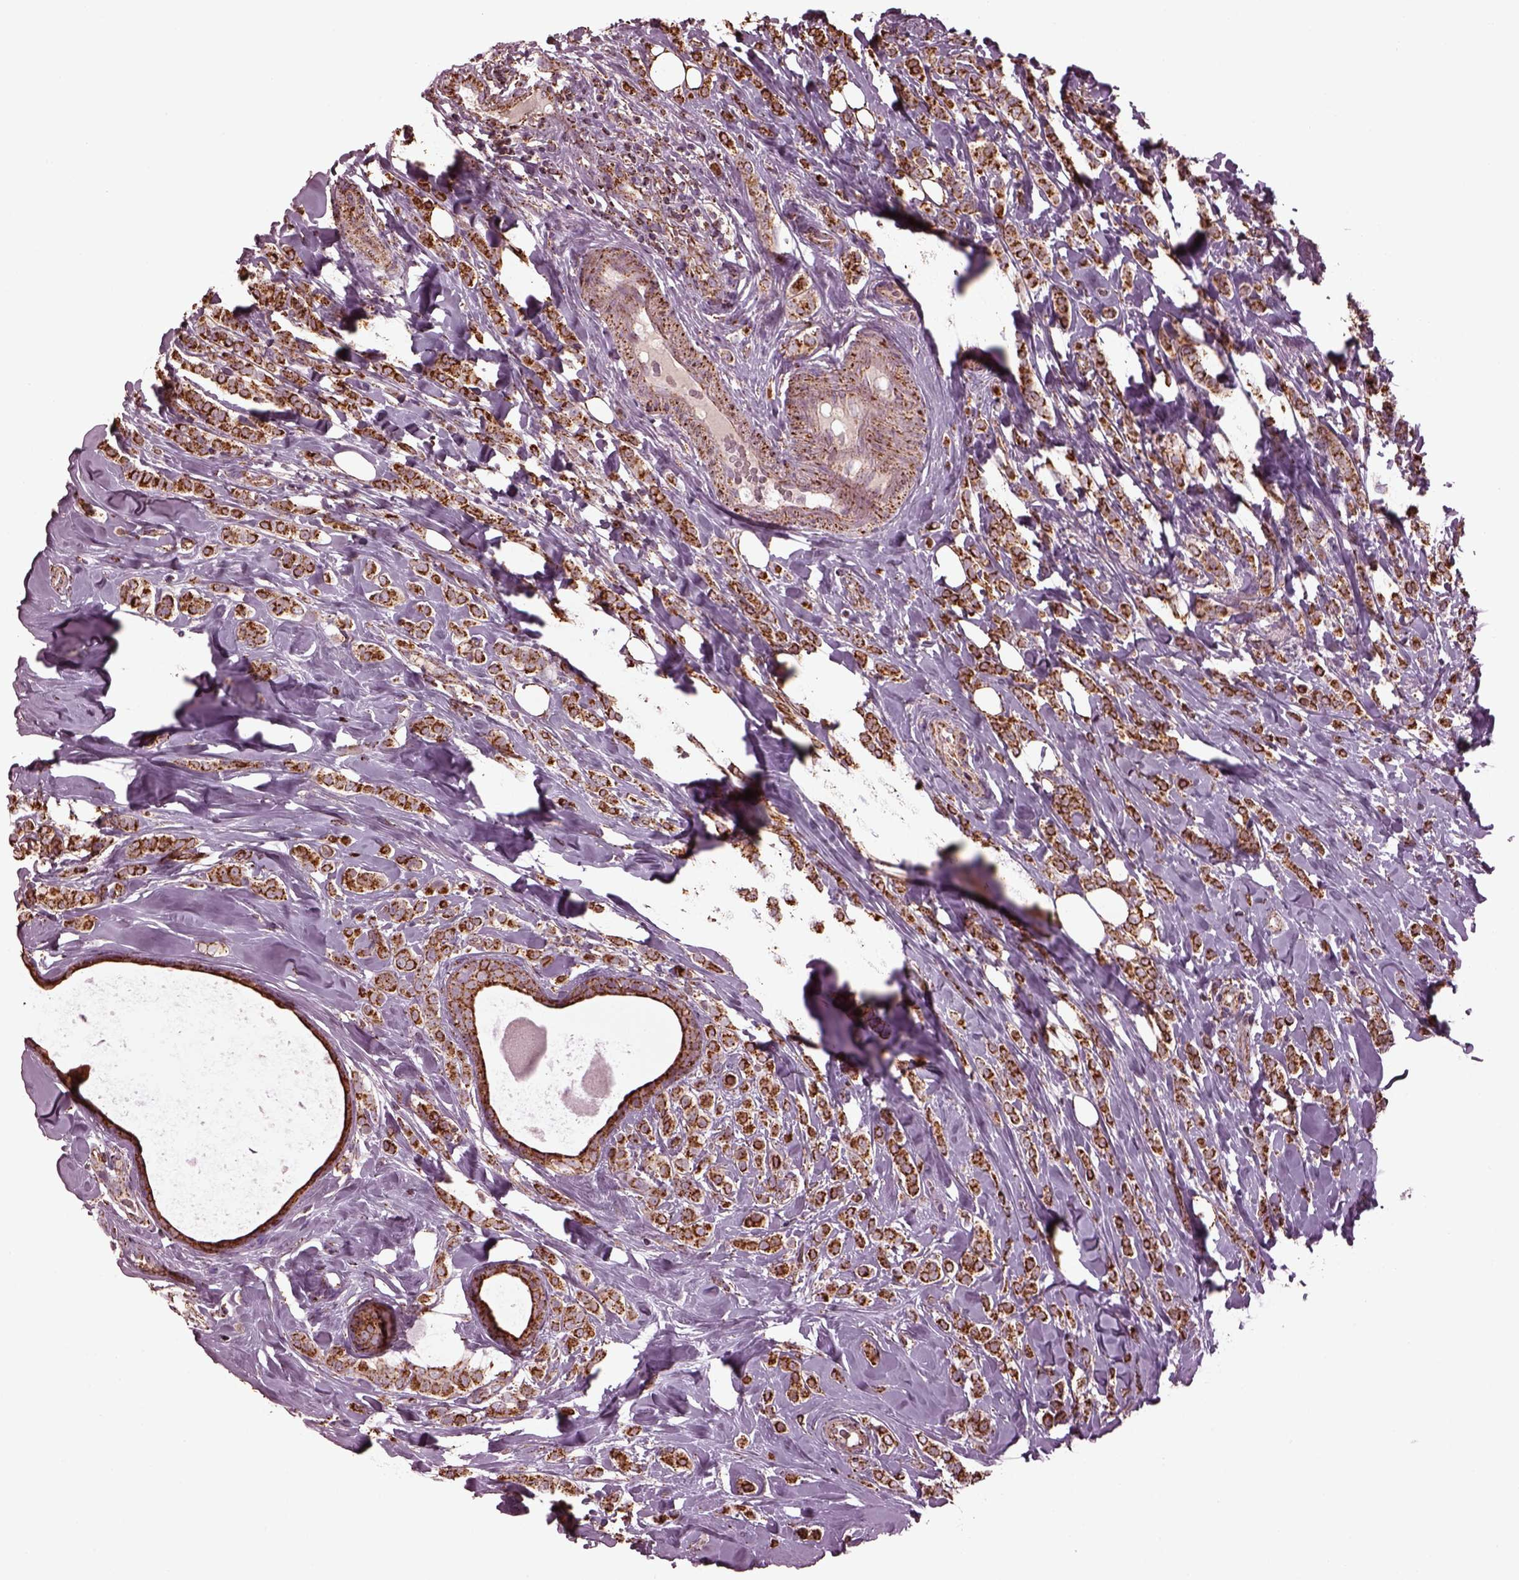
{"staining": {"intensity": "moderate", "quantity": "25%-75%", "location": "cytoplasmic/membranous"}, "tissue": "breast cancer", "cell_type": "Tumor cells", "image_type": "cancer", "snomed": [{"axis": "morphology", "description": "Lobular carcinoma"}, {"axis": "topography", "description": "Breast"}], "caption": "This is an image of immunohistochemistry (IHC) staining of lobular carcinoma (breast), which shows moderate staining in the cytoplasmic/membranous of tumor cells.", "gene": "TMEM254", "patient": {"sex": "female", "age": 49}}